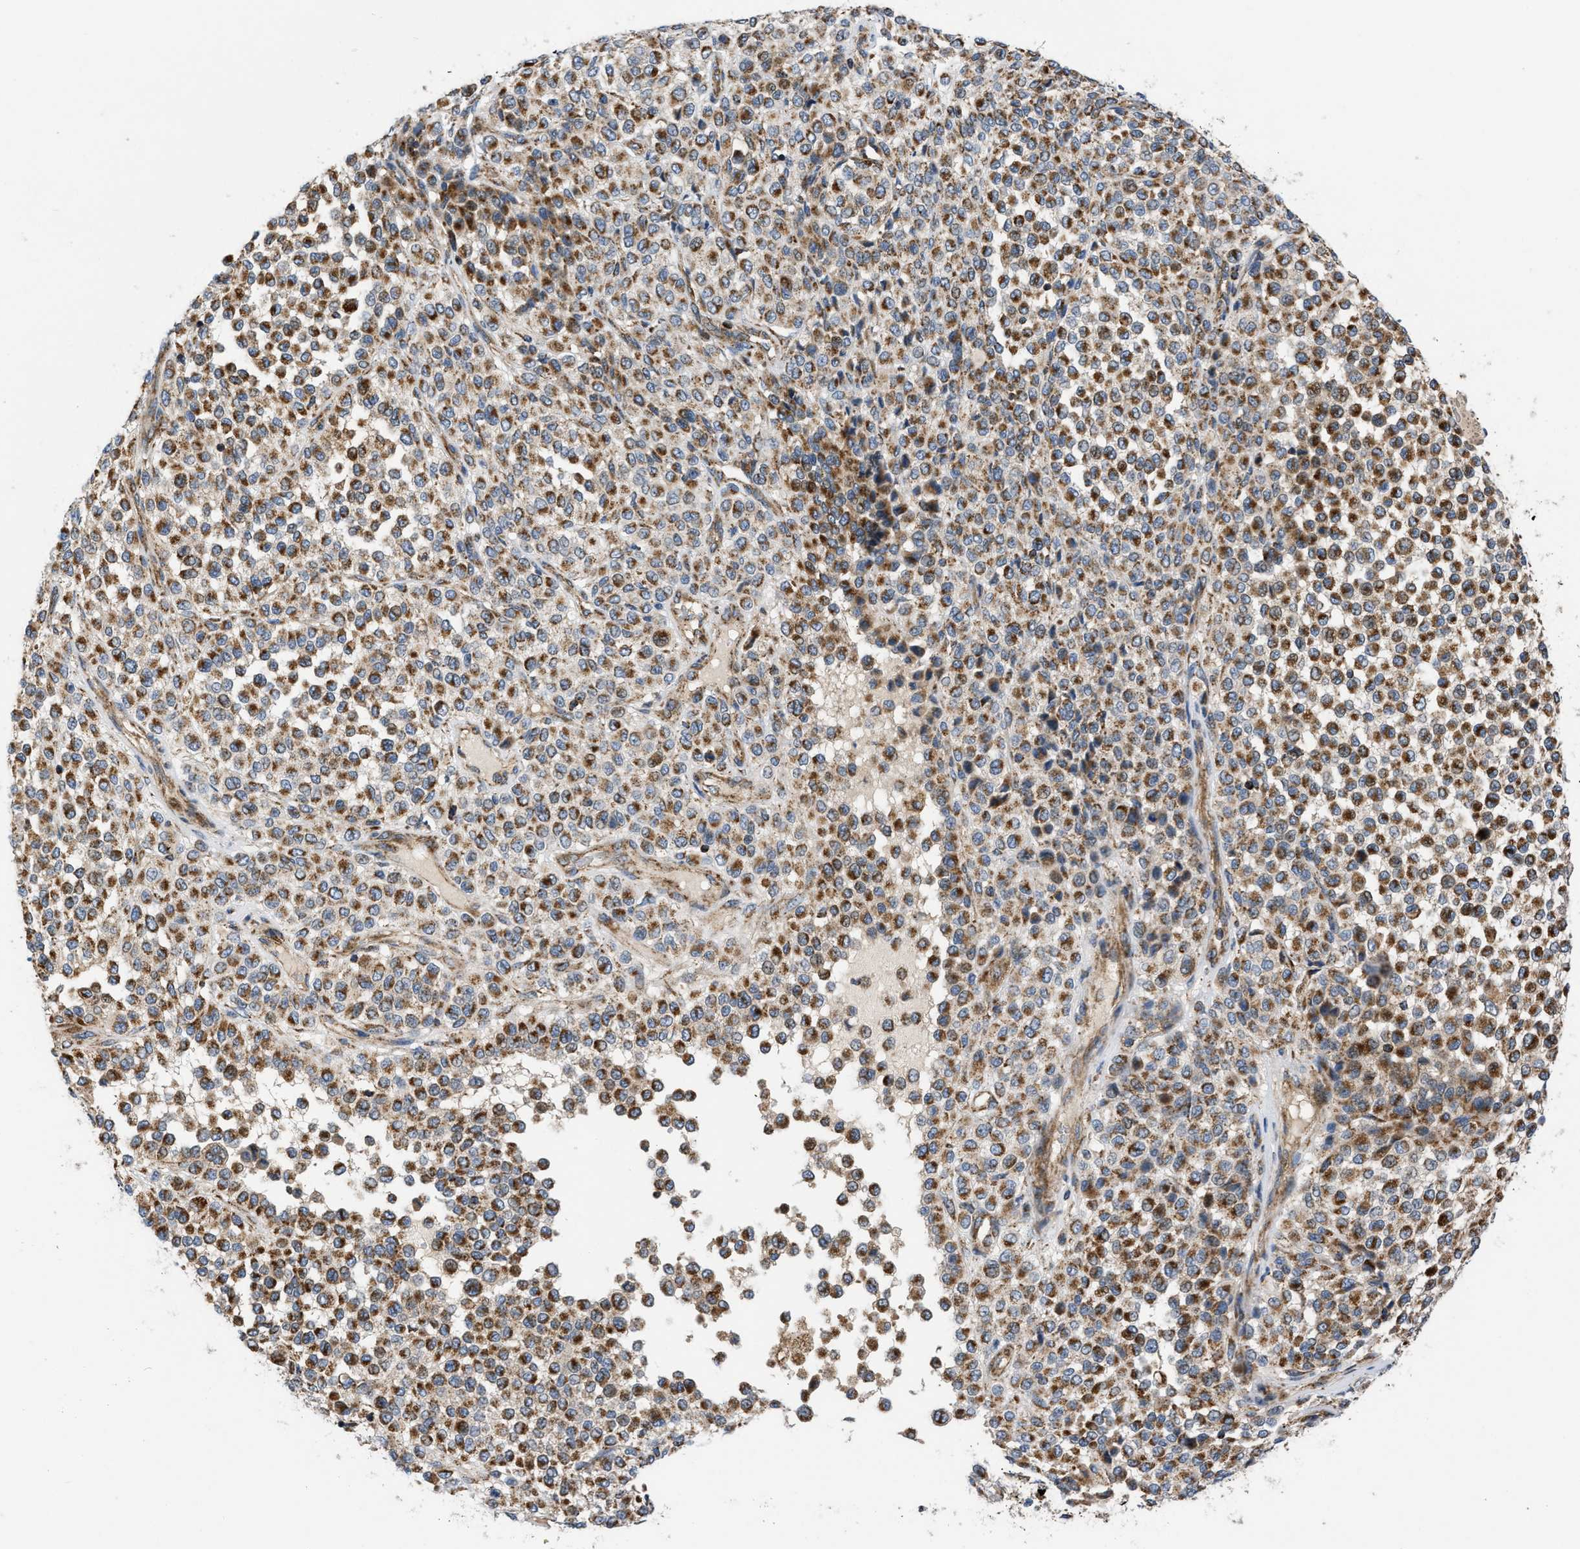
{"staining": {"intensity": "moderate", "quantity": ">75%", "location": "cytoplasmic/membranous"}, "tissue": "melanoma", "cell_type": "Tumor cells", "image_type": "cancer", "snomed": [{"axis": "morphology", "description": "Malignant melanoma, Metastatic site"}, {"axis": "topography", "description": "Pancreas"}], "caption": "Malignant melanoma (metastatic site) stained for a protein (brown) exhibits moderate cytoplasmic/membranous positive expression in about >75% of tumor cells.", "gene": "OPTN", "patient": {"sex": "female", "age": 30}}